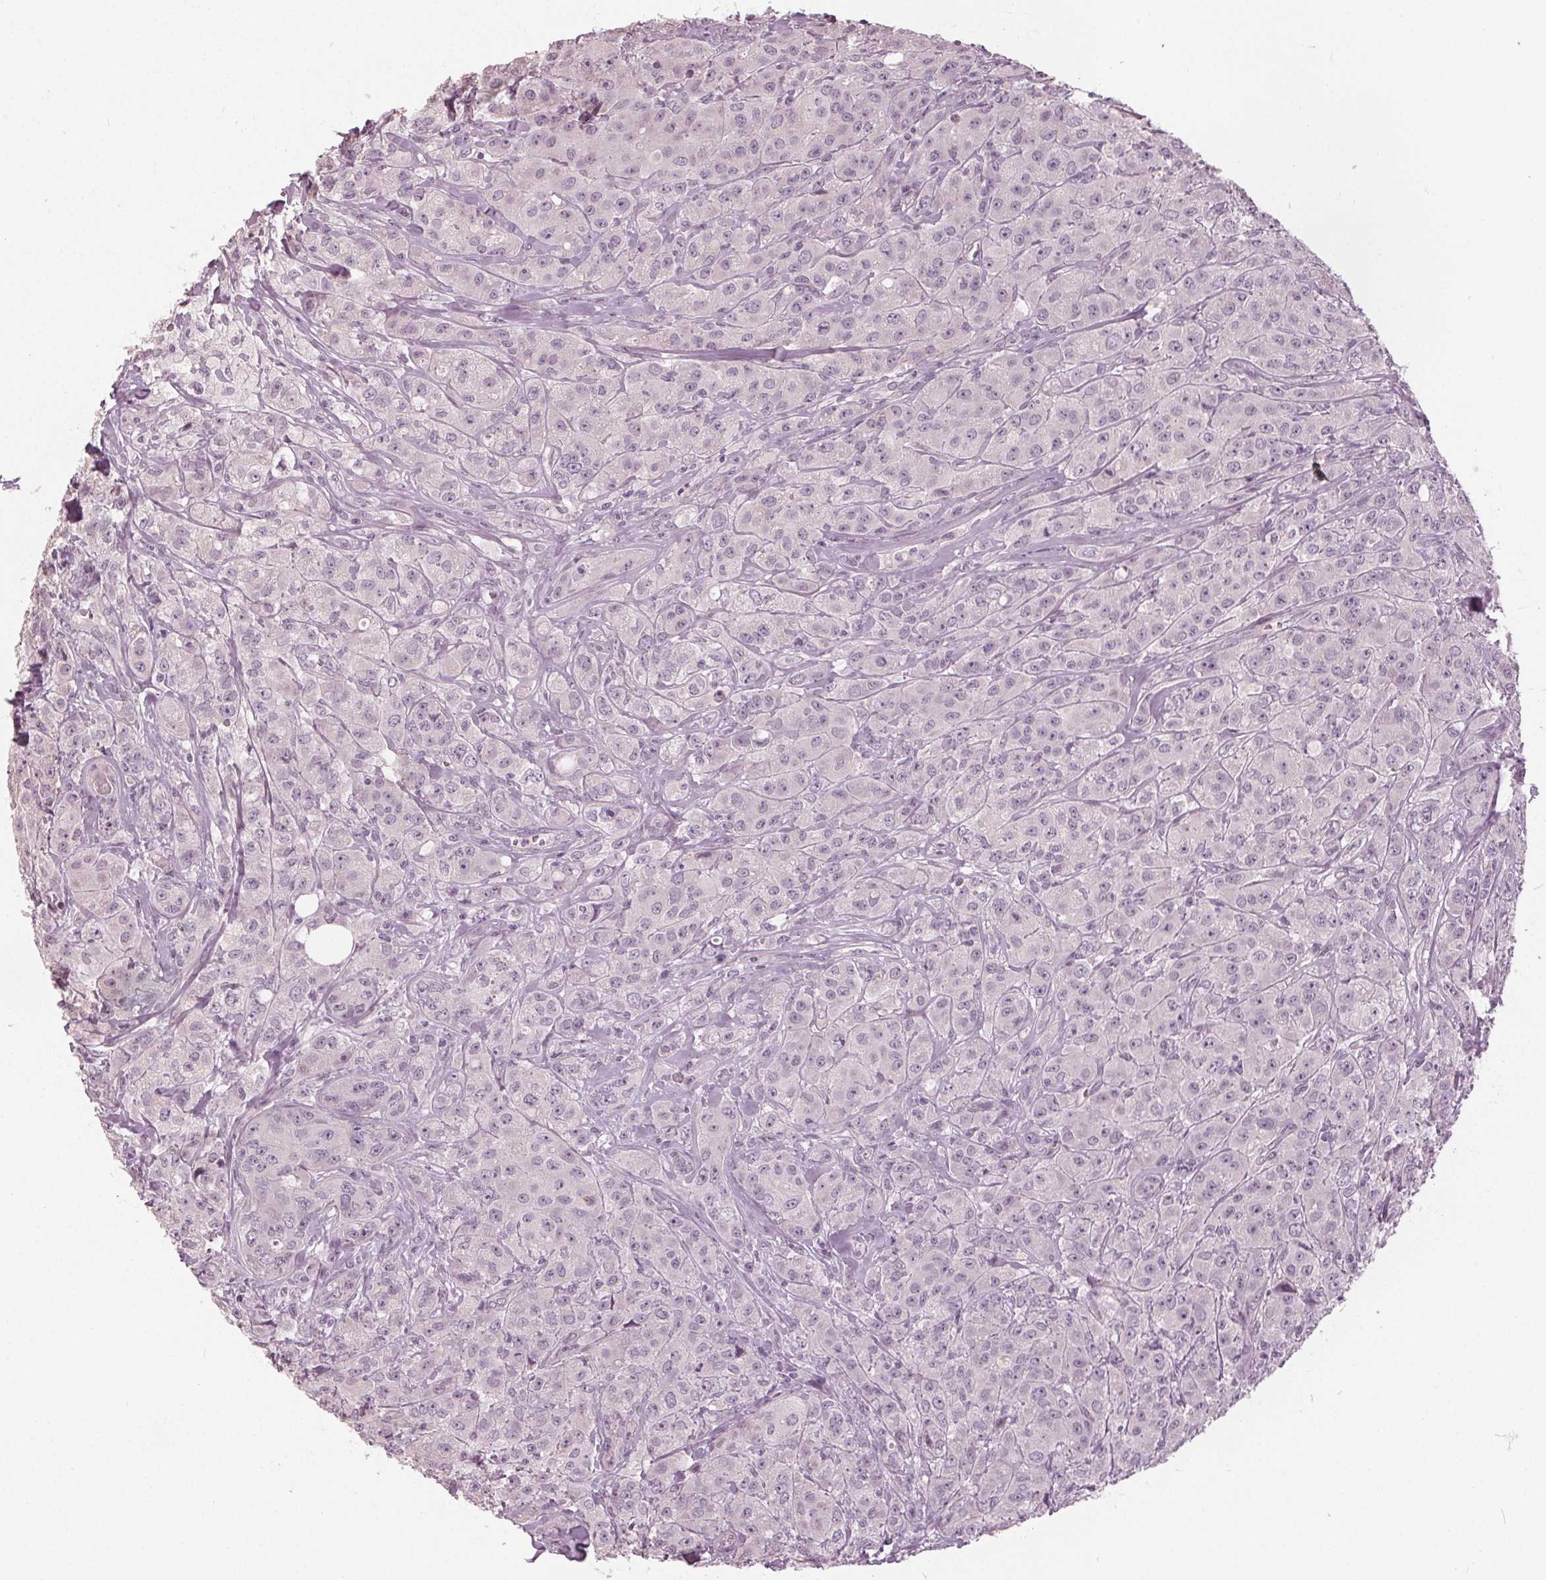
{"staining": {"intensity": "negative", "quantity": "none", "location": "none"}, "tissue": "breast cancer", "cell_type": "Tumor cells", "image_type": "cancer", "snomed": [{"axis": "morphology", "description": "Duct carcinoma"}, {"axis": "topography", "description": "Breast"}], "caption": "The image reveals no significant expression in tumor cells of breast infiltrating ductal carcinoma. (Brightfield microscopy of DAB immunohistochemistry (IHC) at high magnification).", "gene": "KLK13", "patient": {"sex": "female", "age": 43}}